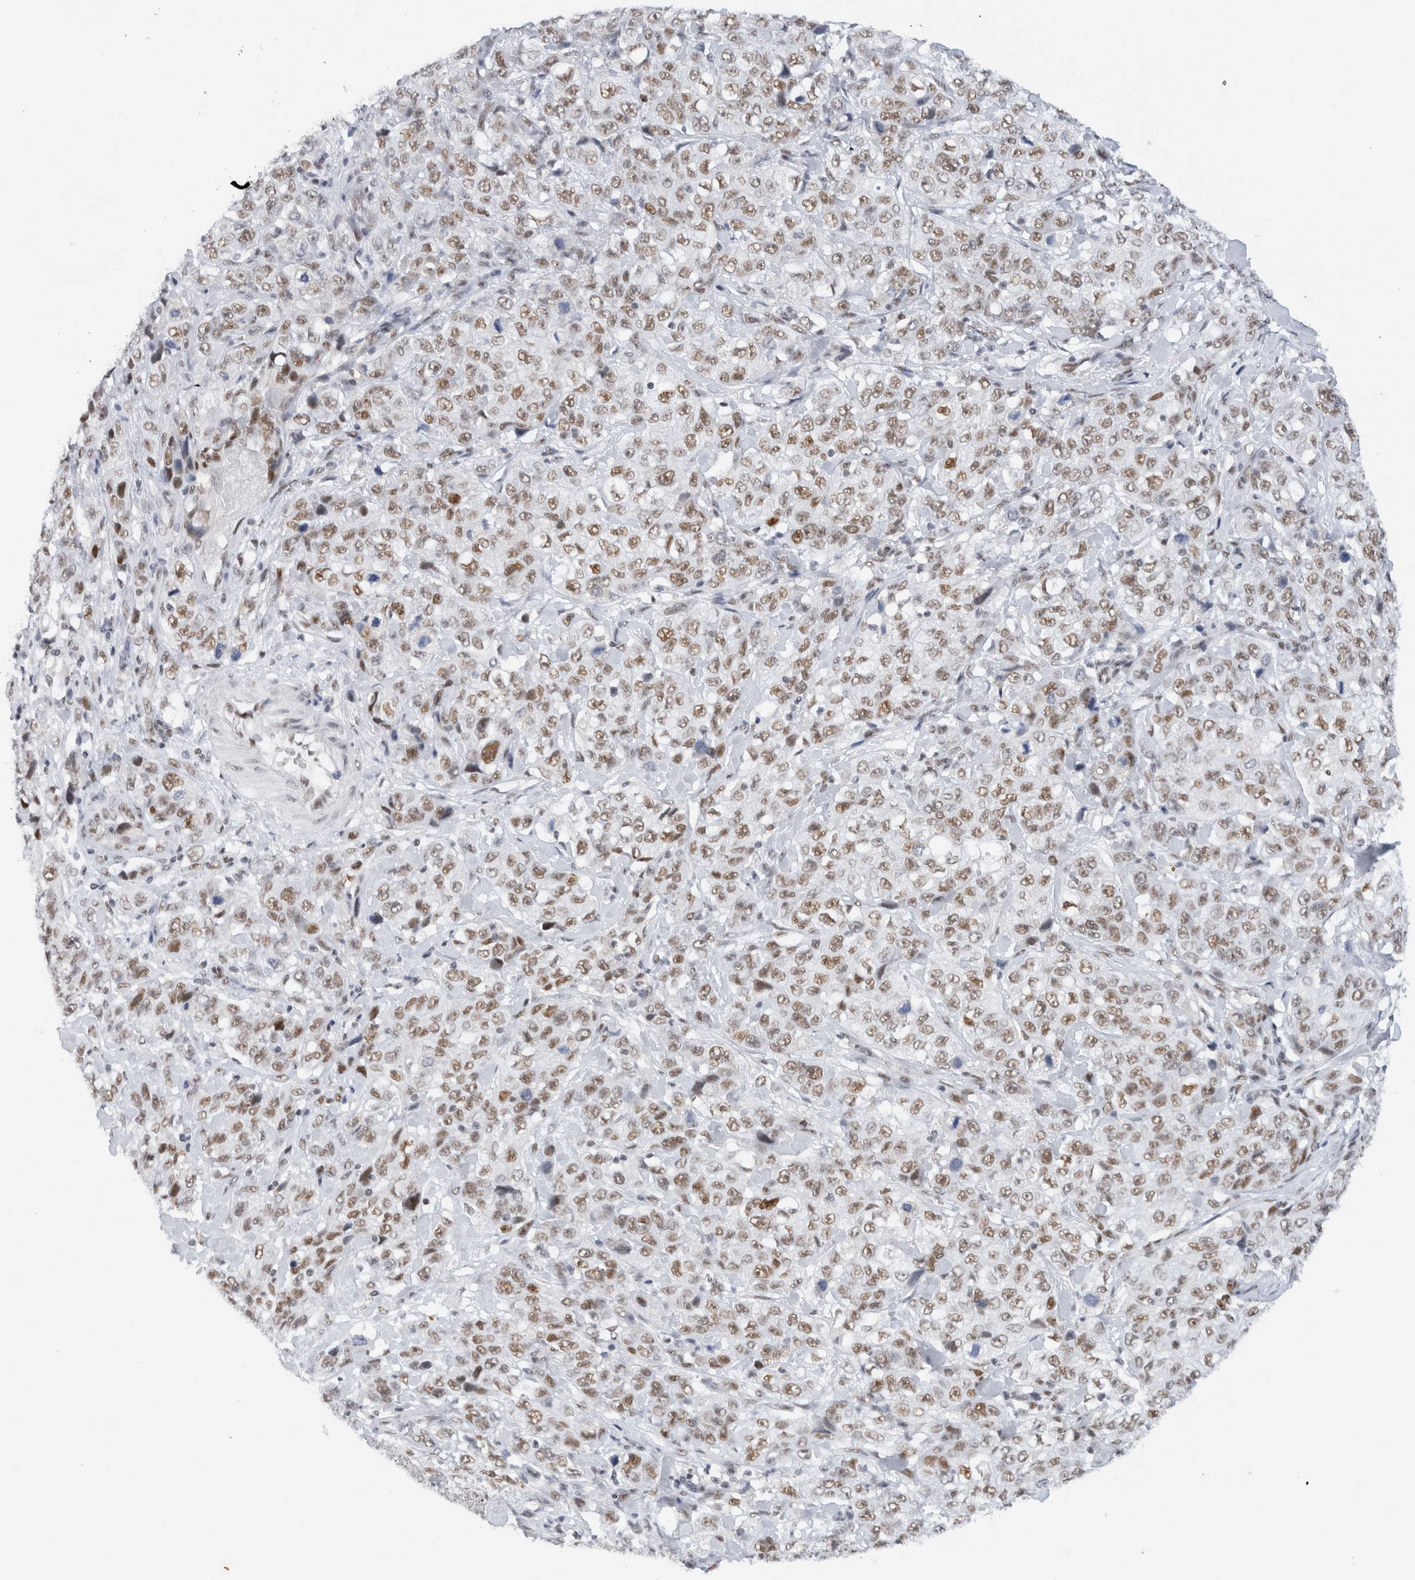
{"staining": {"intensity": "moderate", "quantity": ">75%", "location": "nuclear"}, "tissue": "stomach cancer", "cell_type": "Tumor cells", "image_type": "cancer", "snomed": [{"axis": "morphology", "description": "Adenocarcinoma, NOS"}, {"axis": "topography", "description": "Stomach"}], "caption": "Brown immunohistochemical staining in stomach cancer (adenocarcinoma) reveals moderate nuclear staining in approximately >75% of tumor cells. Using DAB (brown) and hematoxylin (blue) stains, captured at high magnification using brightfield microscopy.", "gene": "COPS7A", "patient": {"sex": "male", "age": 48}}